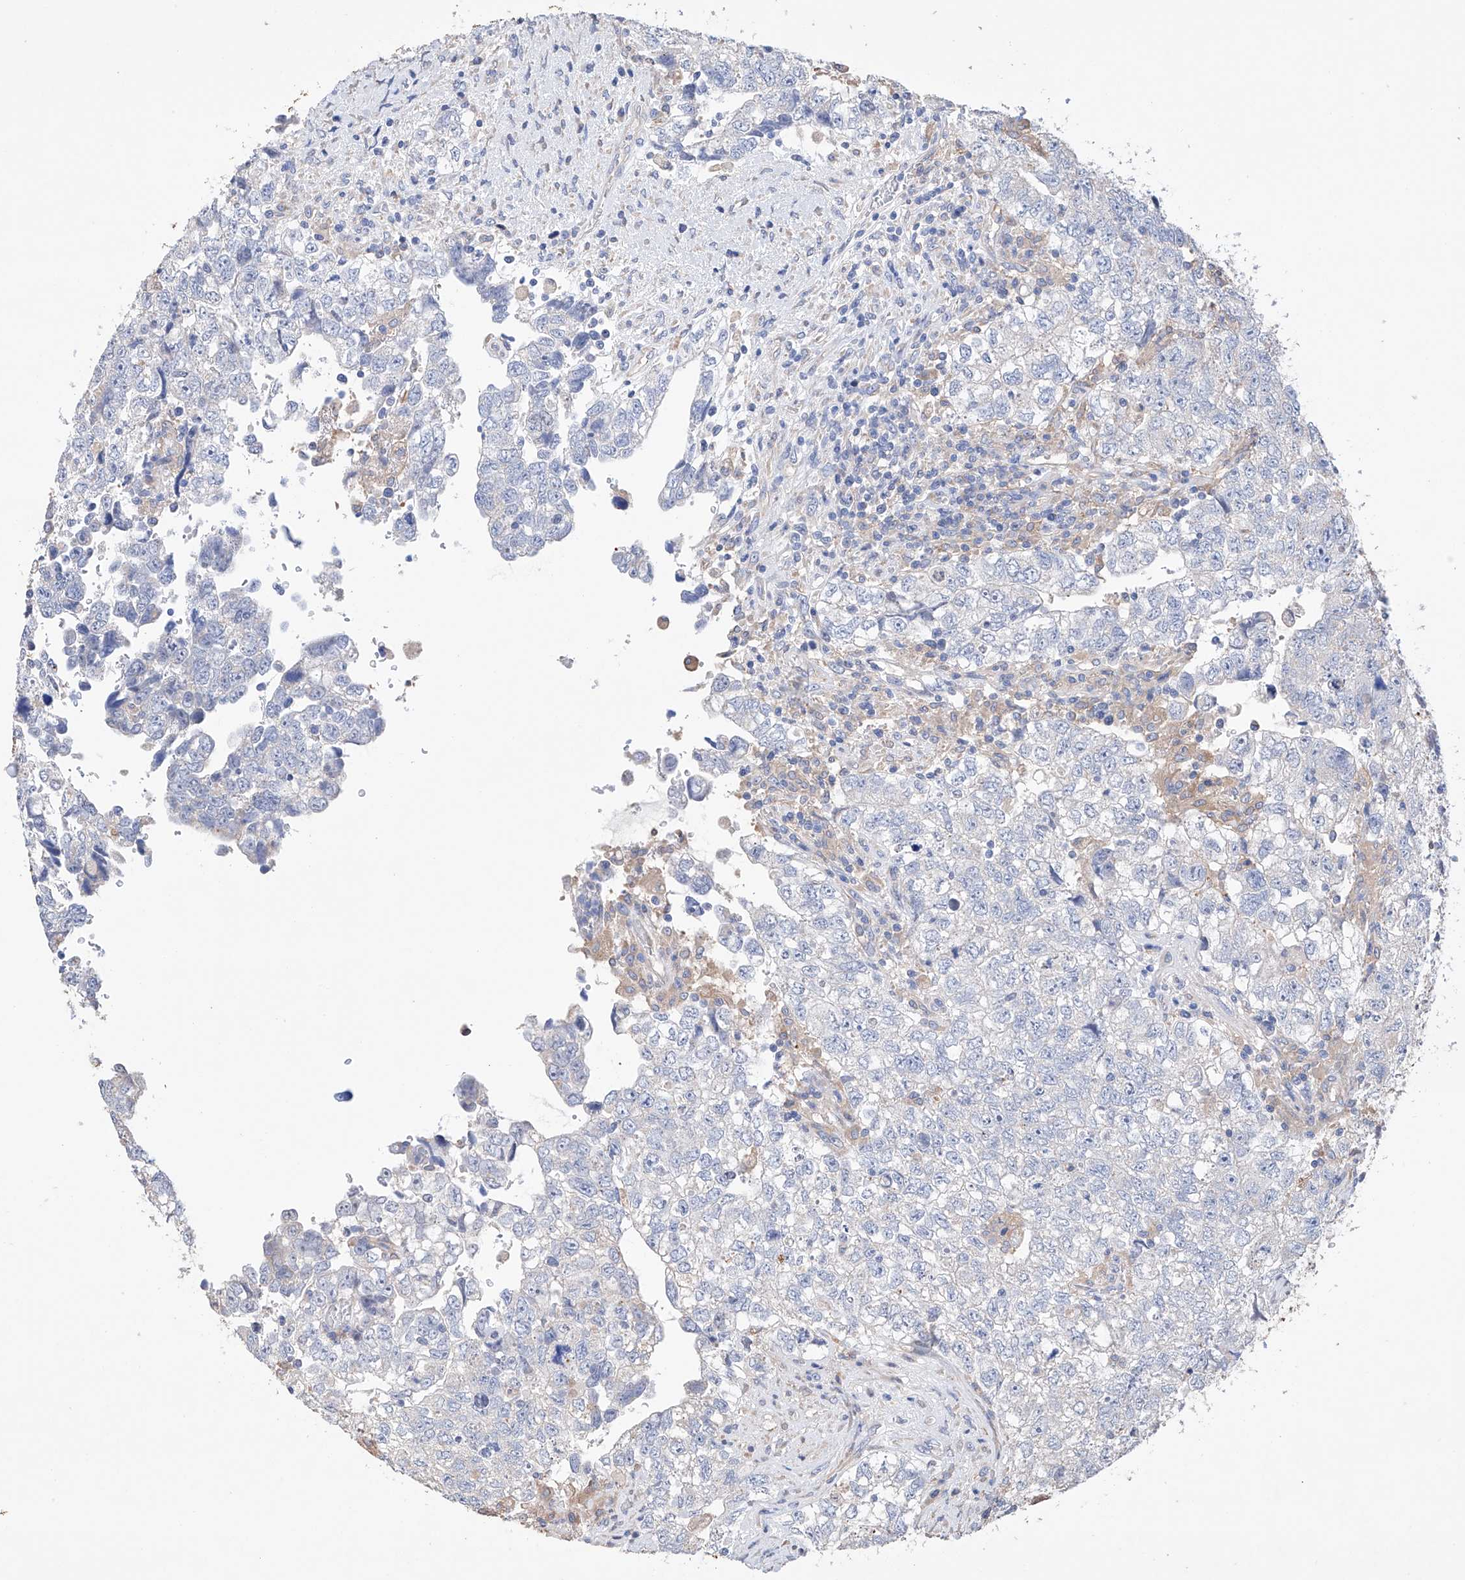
{"staining": {"intensity": "negative", "quantity": "none", "location": "none"}, "tissue": "testis cancer", "cell_type": "Tumor cells", "image_type": "cancer", "snomed": [{"axis": "morphology", "description": "Carcinoma, Embryonal, NOS"}, {"axis": "topography", "description": "Testis"}], "caption": "A histopathology image of embryonal carcinoma (testis) stained for a protein reveals no brown staining in tumor cells.", "gene": "AFG1L", "patient": {"sex": "male", "age": 37}}